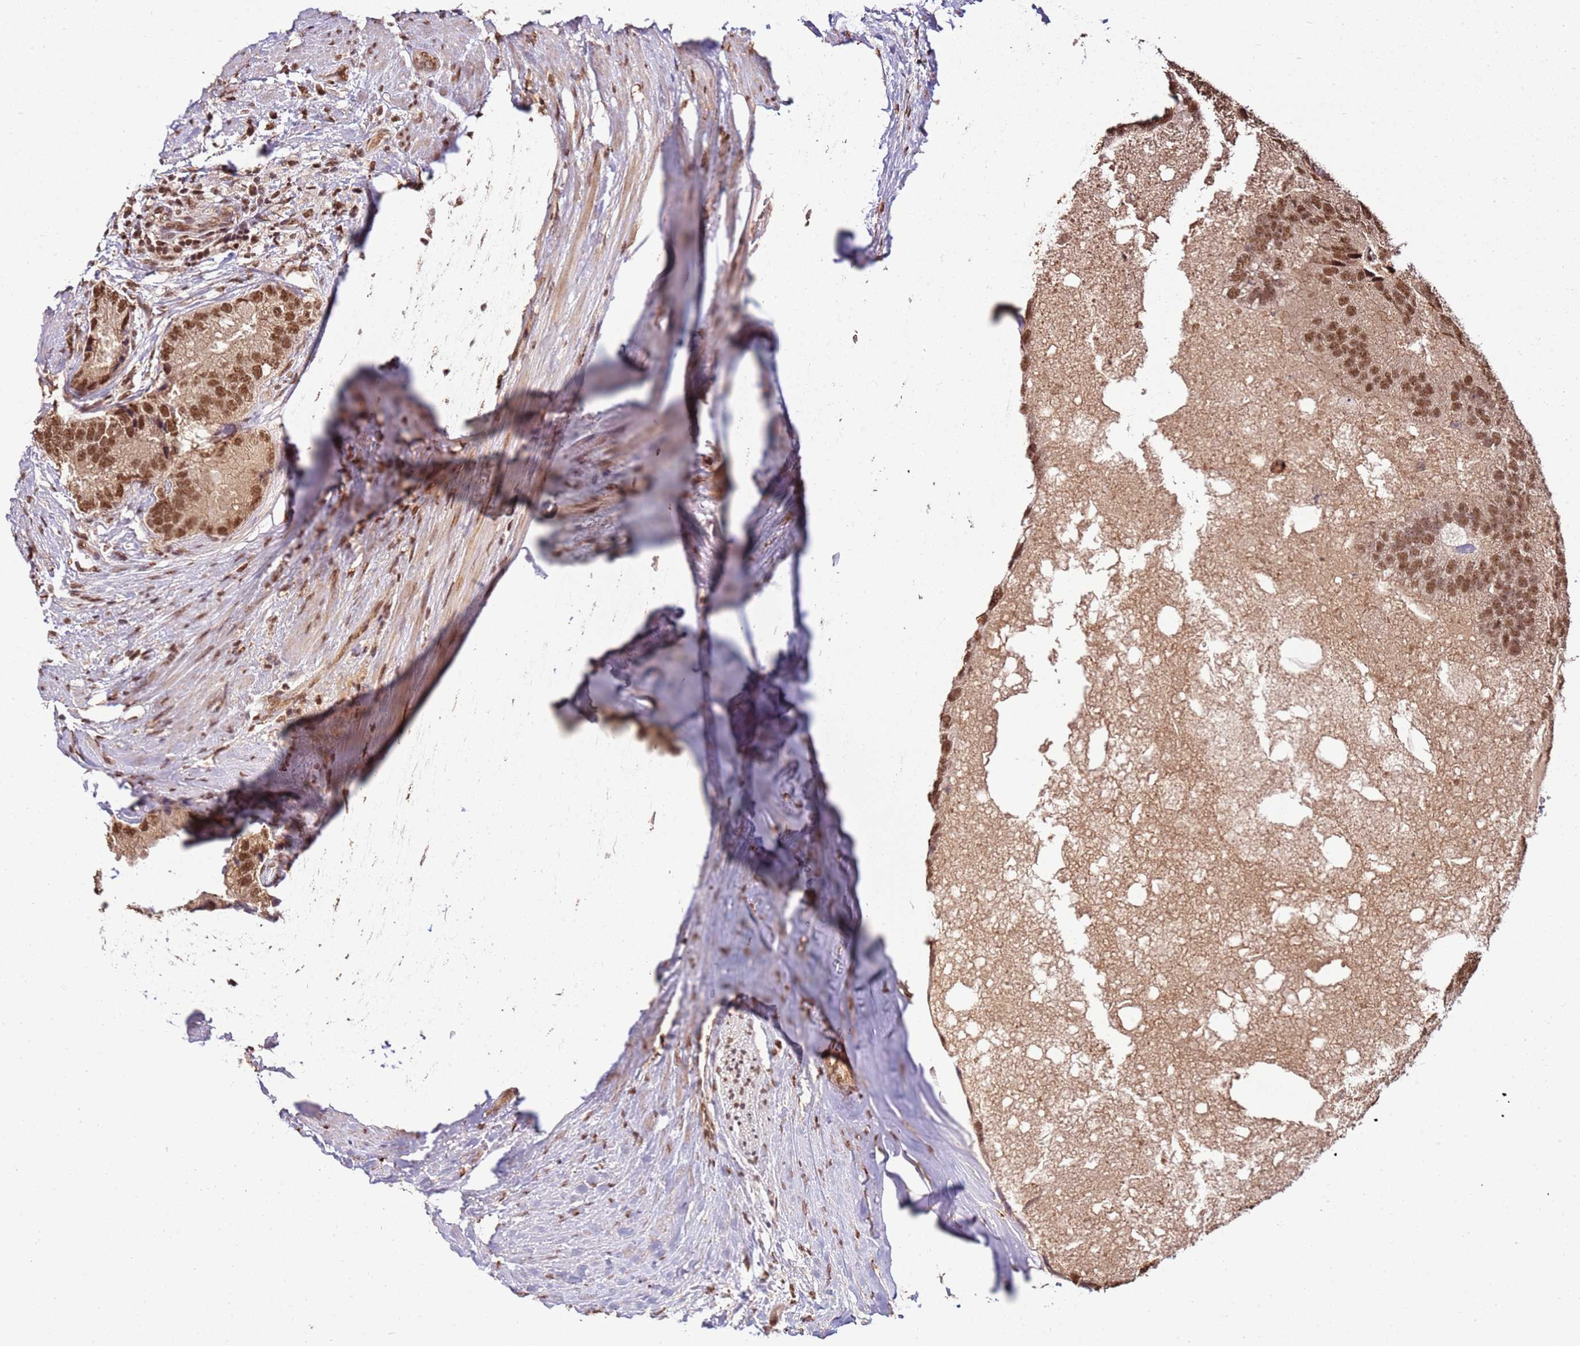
{"staining": {"intensity": "moderate", "quantity": ">75%", "location": "nuclear"}, "tissue": "prostate cancer", "cell_type": "Tumor cells", "image_type": "cancer", "snomed": [{"axis": "morphology", "description": "Adenocarcinoma, High grade"}, {"axis": "topography", "description": "Prostate"}], "caption": "Protein expression analysis of human adenocarcinoma (high-grade) (prostate) reveals moderate nuclear staining in approximately >75% of tumor cells.", "gene": "ZBTB12", "patient": {"sex": "male", "age": 70}}